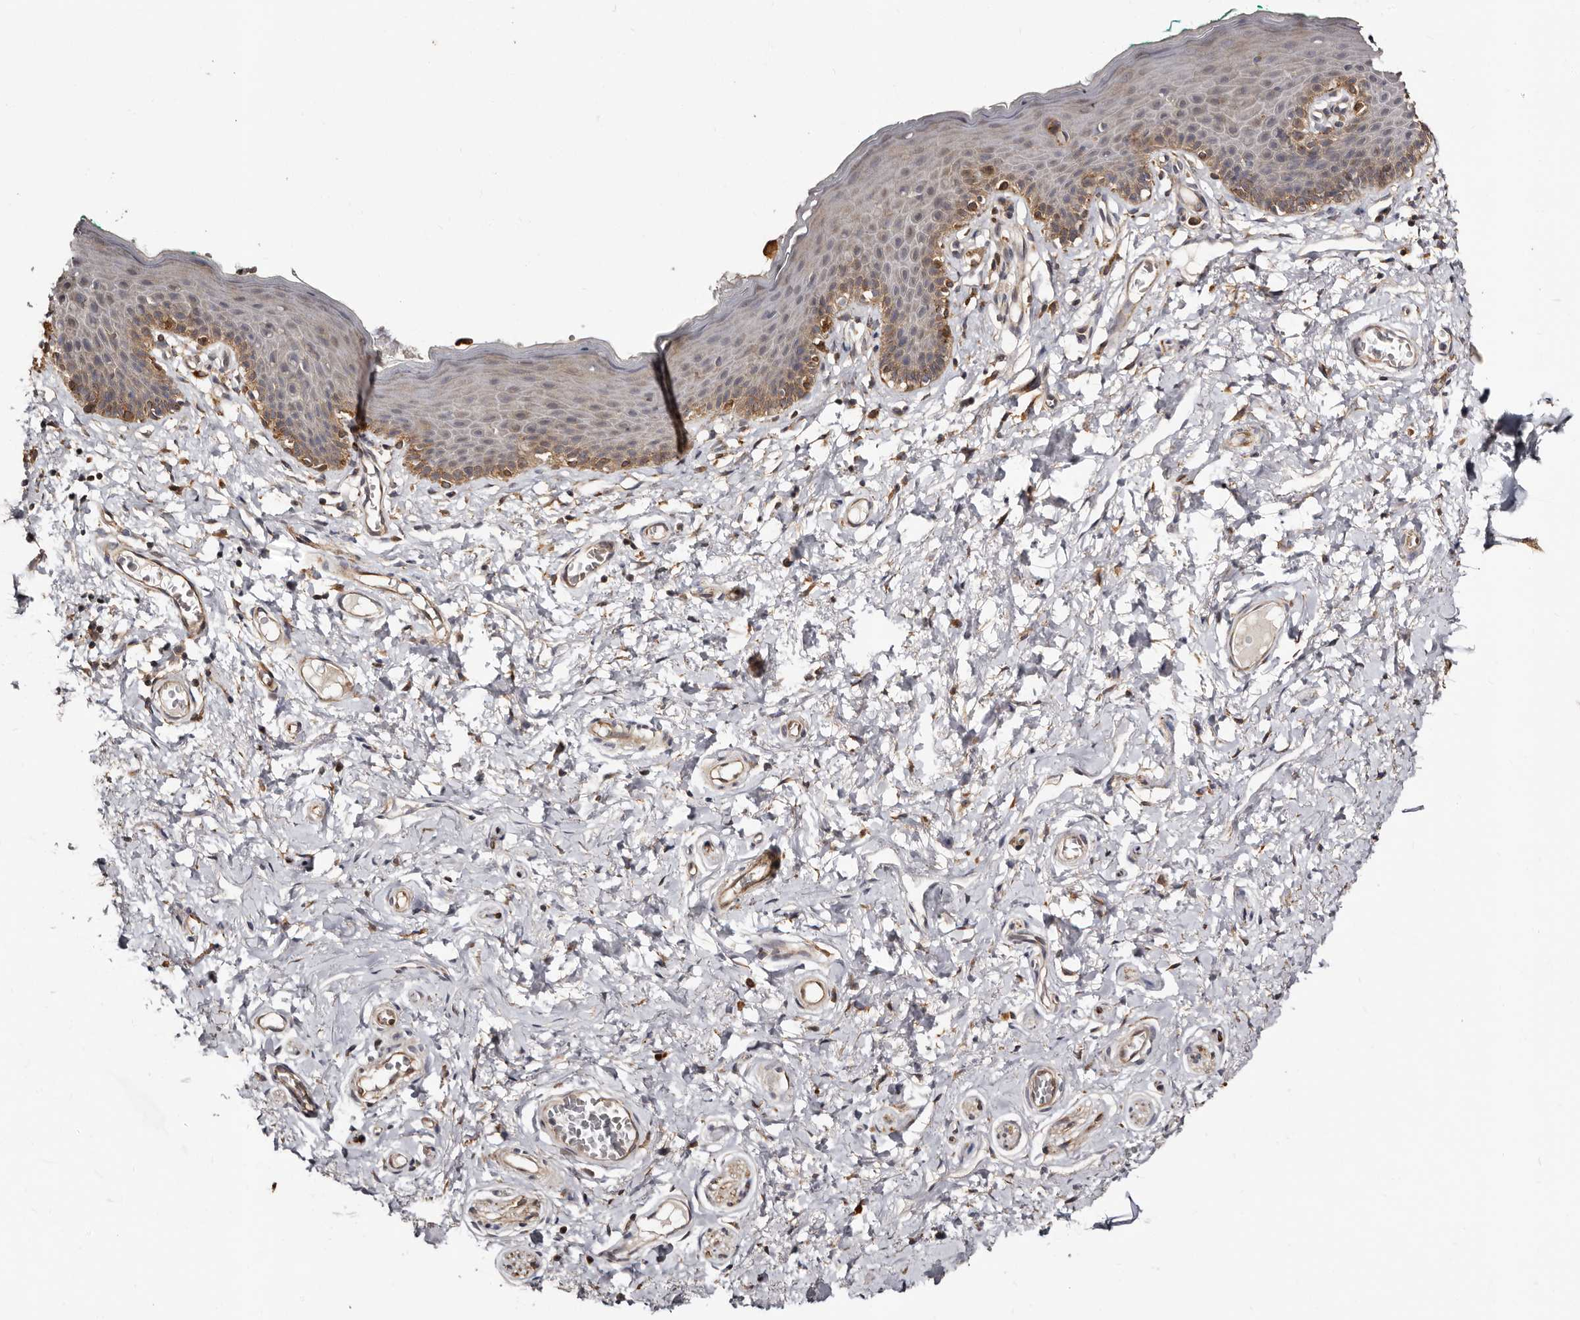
{"staining": {"intensity": "moderate", "quantity": "25%-75%", "location": "cytoplasmic/membranous"}, "tissue": "skin", "cell_type": "Epidermal cells", "image_type": "normal", "snomed": [{"axis": "morphology", "description": "Normal tissue, NOS"}, {"axis": "topography", "description": "Vulva"}], "caption": "About 25%-75% of epidermal cells in unremarkable skin demonstrate moderate cytoplasmic/membranous protein staining as visualized by brown immunohistochemical staining.", "gene": "TBC1D22B", "patient": {"sex": "female", "age": 66}}